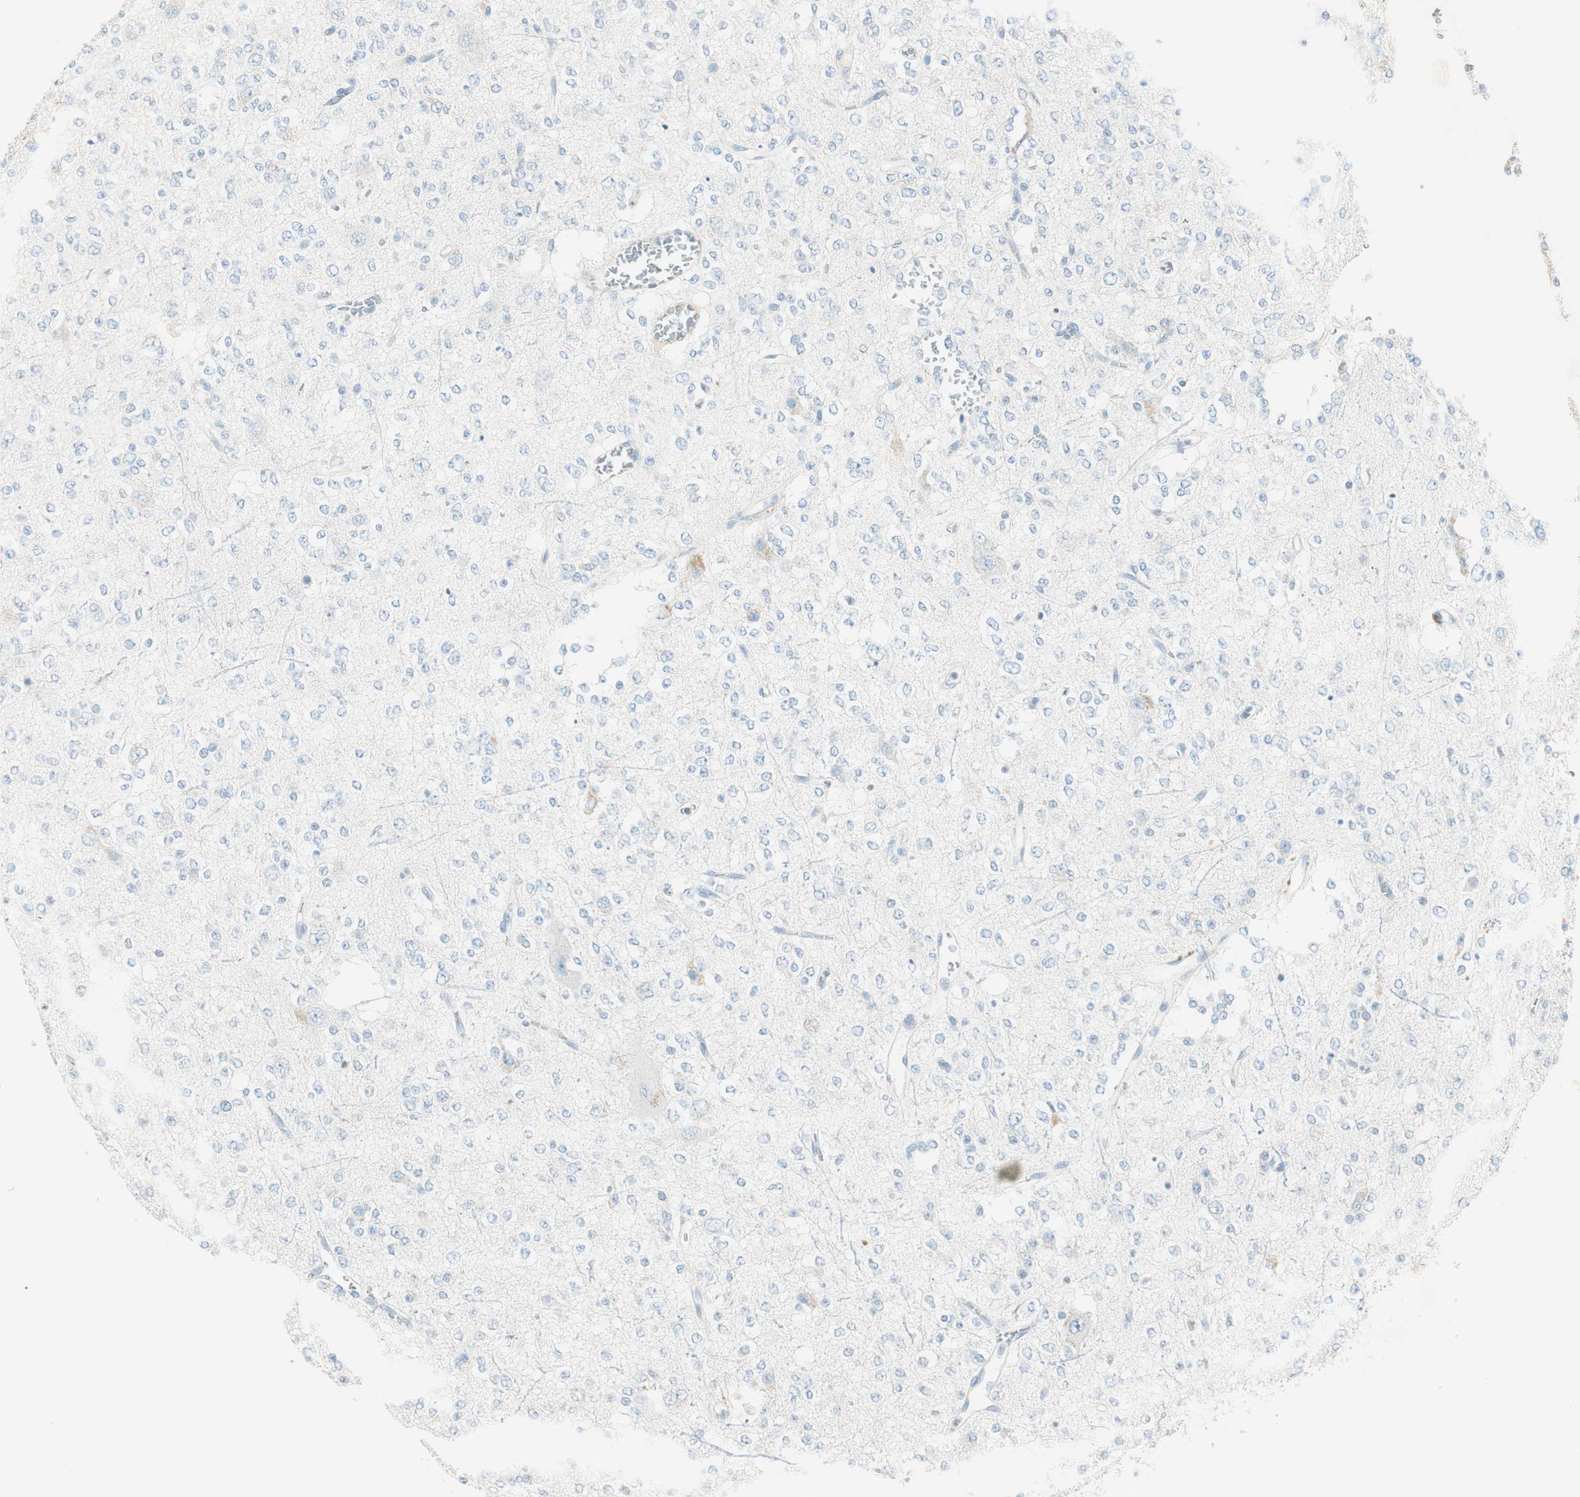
{"staining": {"intensity": "negative", "quantity": "none", "location": "none"}, "tissue": "glioma", "cell_type": "Tumor cells", "image_type": "cancer", "snomed": [{"axis": "morphology", "description": "Glioma, malignant, Low grade"}, {"axis": "topography", "description": "Brain"}], "caption": "Immunohistochemistry of human glioma reveals no expression in tumor cells.", "gene": "HPGD", "patient": {"sex": "male", "age": 38}}